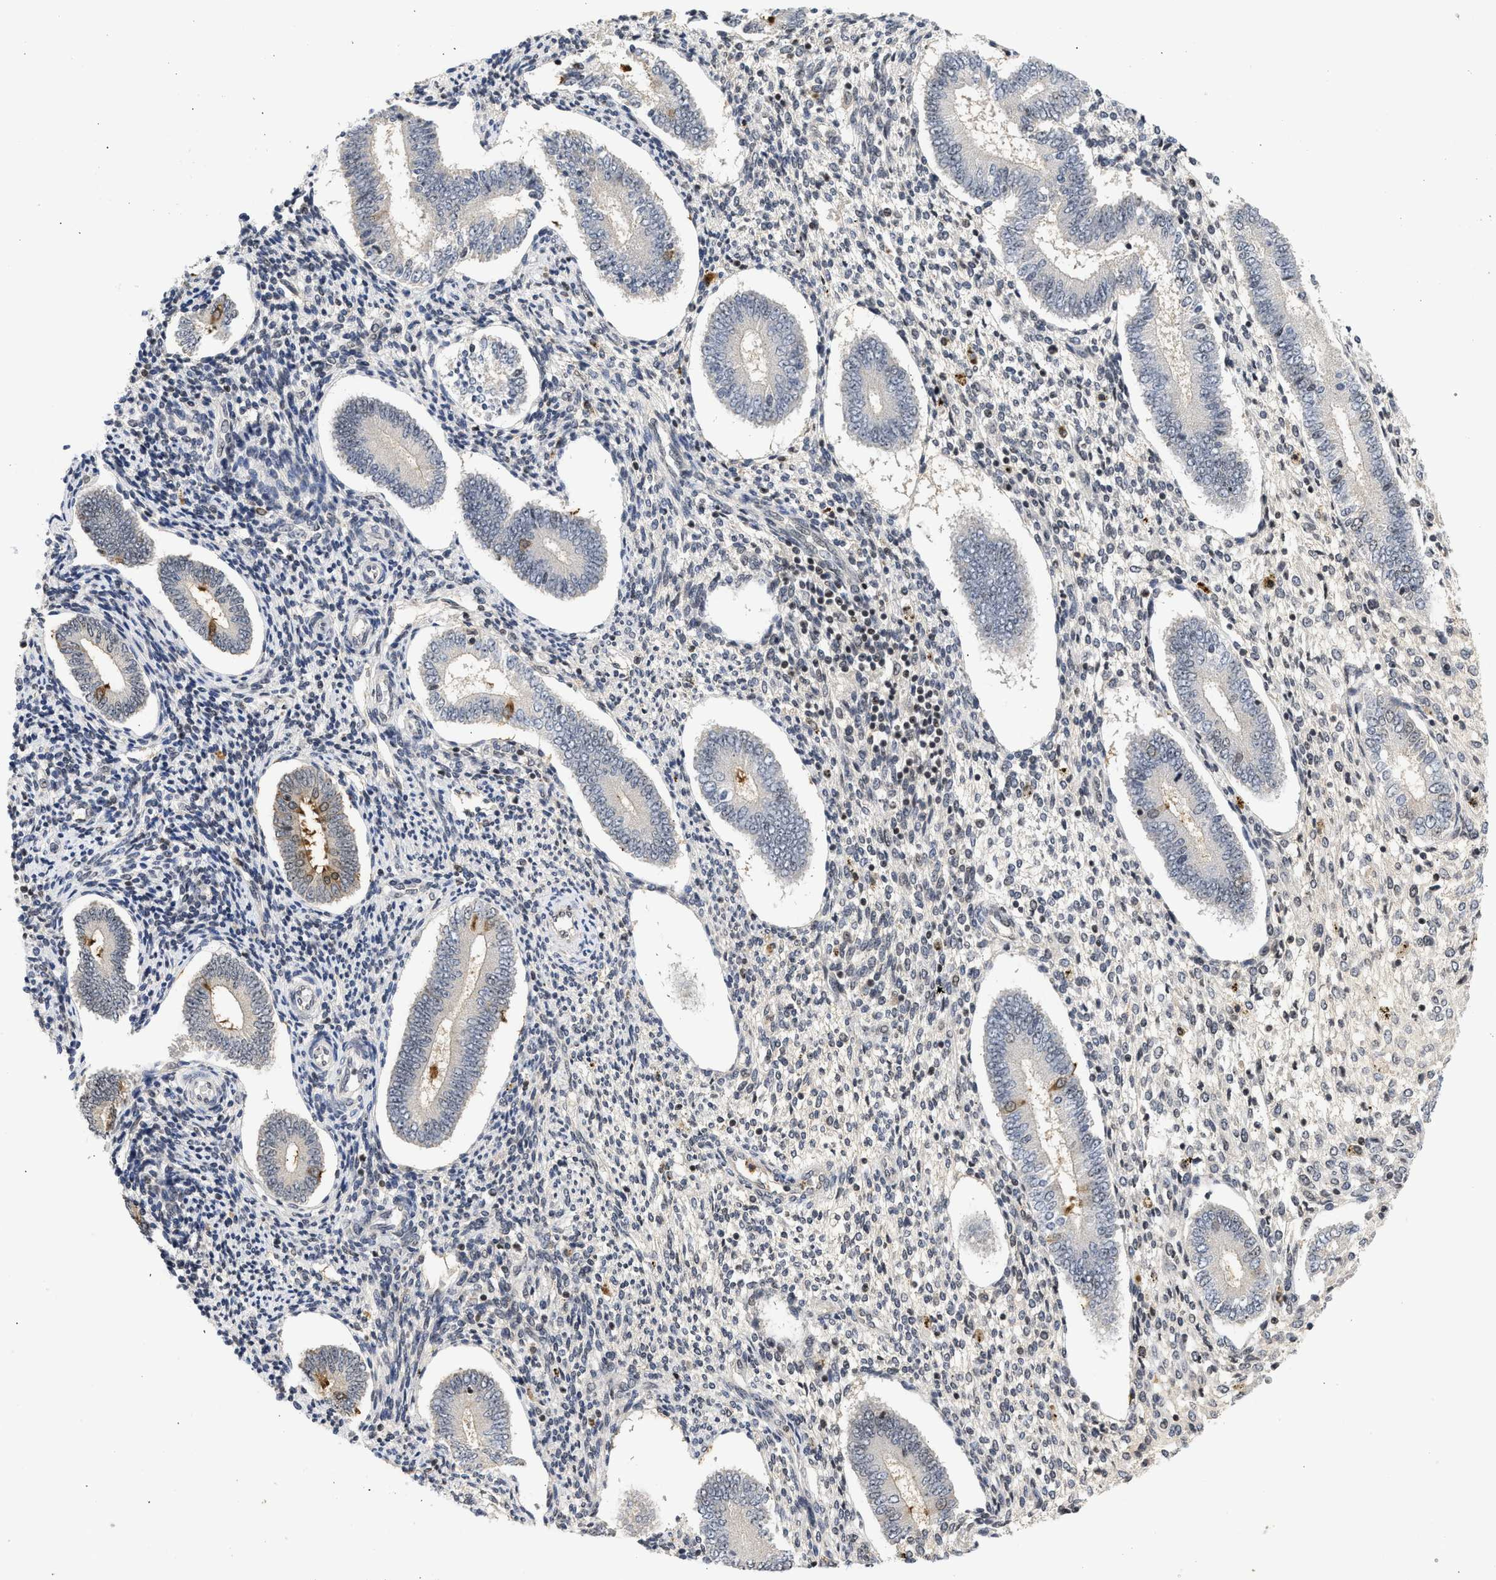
{"staining": {"intensity": "weak", "quantity": "25%-75%", "location": "cytoplasmic/membranous"}, "tissue": "endometrium", "cell_type": "Cells in endometrial stroma", "image_type": "normal", "snomed": [{"axis": "morphology", "description": "Normal tissue, NOS"}, {"axis": "topography", "description": "Endometrium"}], "caption": "The photomicrograph reveals a brown stain indicating the presence of a protein in the cytoplasmic/membranous of cells in endometrial stroma in endometrium.", "gene": "ENSG00000142539", "patient": {"sex": "female", "age": 42}}